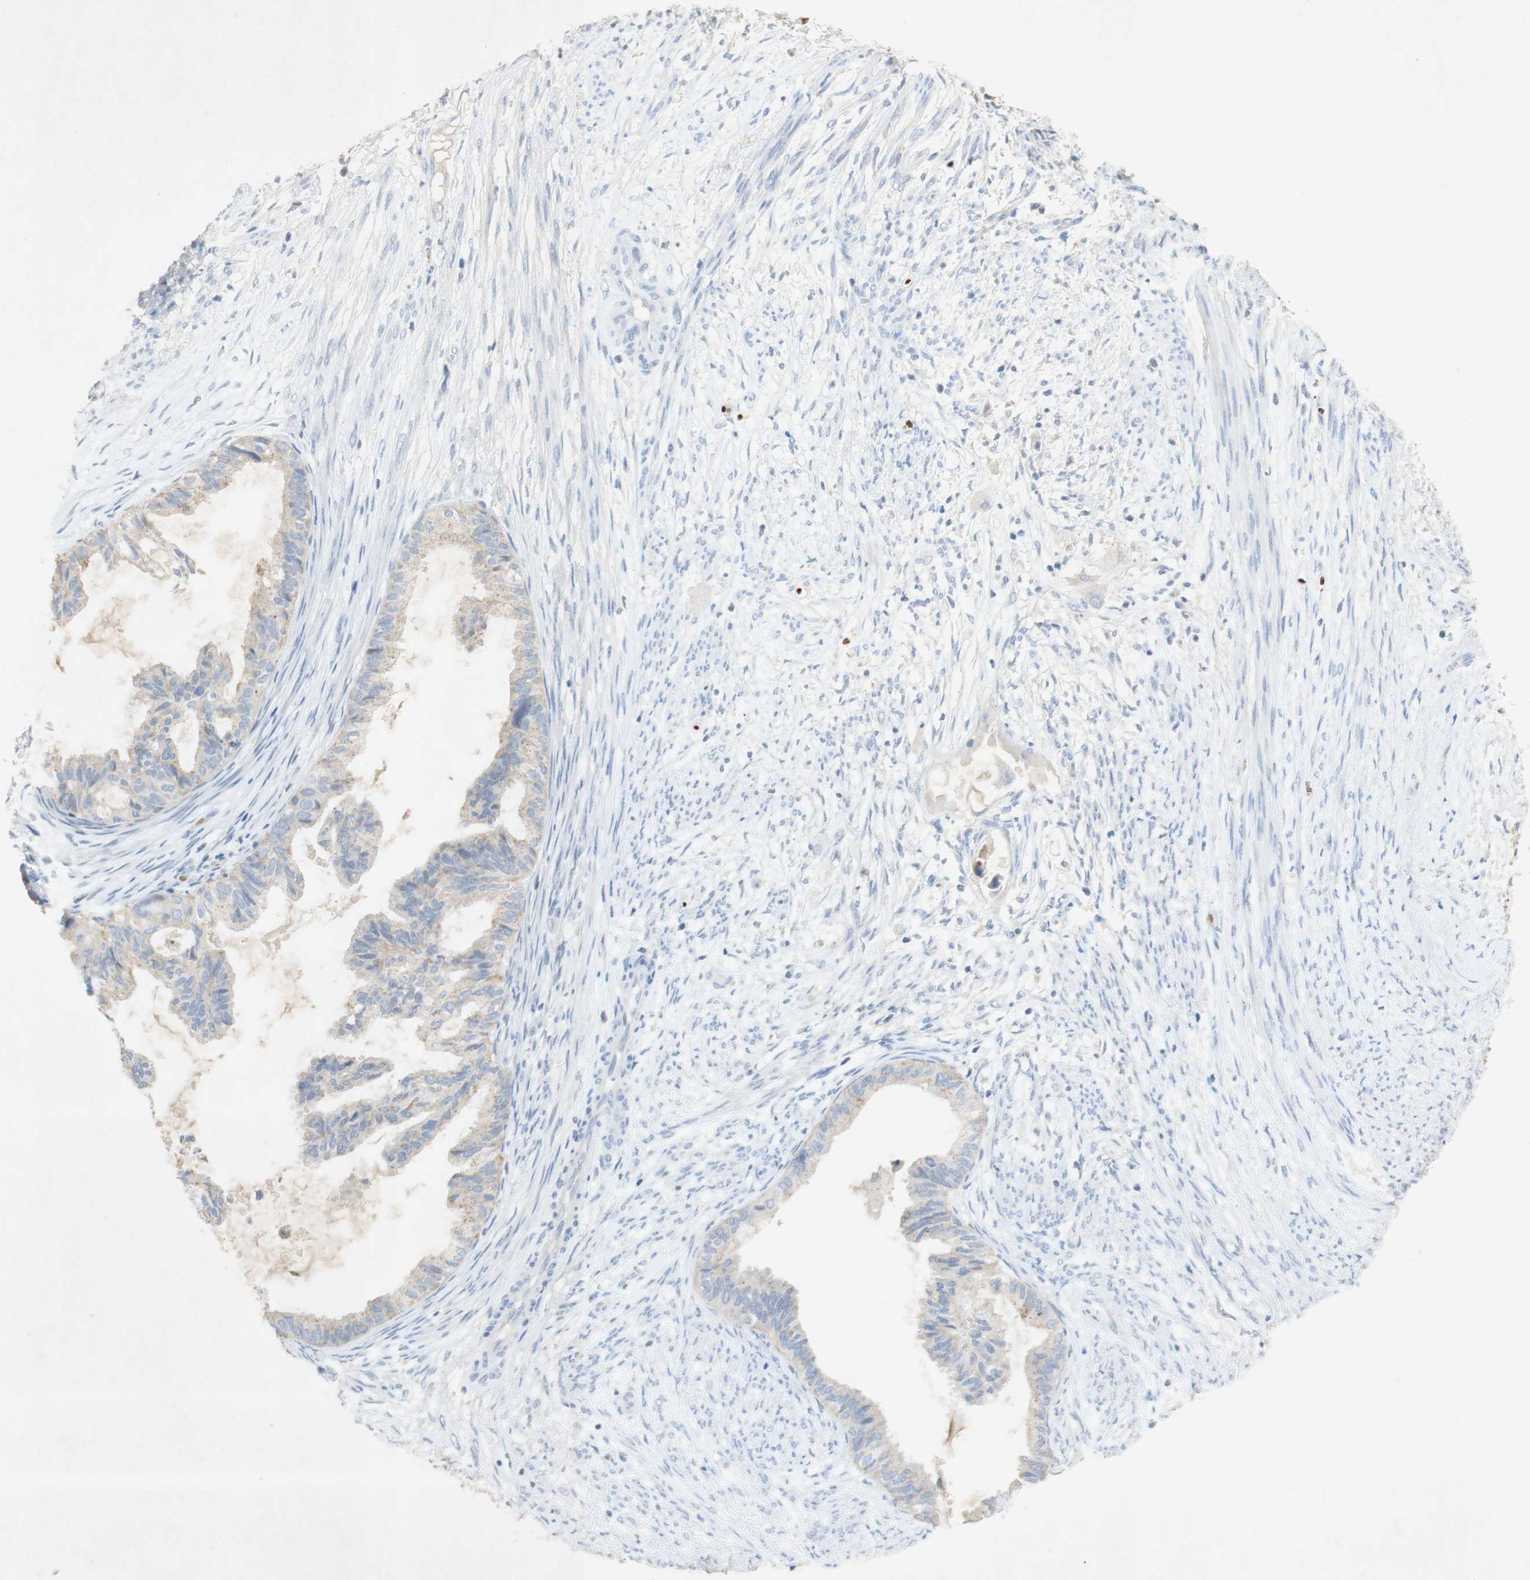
{"staining": {"intensity": "weak", "quantity": ">75%", "location": "cytoplasmic/membranous"}, "tissue": "cervical cancer", "cell_type": "Tumor cells", "image_type": "cancer", "snomed": [{"axis": "morphology", "description": "Normal tissue, NOS"}, {"axis": "morphology", "description": "Adenocarcinoma, NOS"}, {"axis": "topography", "description": "Cervix"}, {"axis": "topography", "description": "Endometrium"}], "caption": "This histopathology image exhibits IHC staining of cervical cancer, with low weak cytoplasmic/membranous staining in about >75% of tumor cells.", "gene": "EPO", "patient": {"sex": "female", "age": 86}}